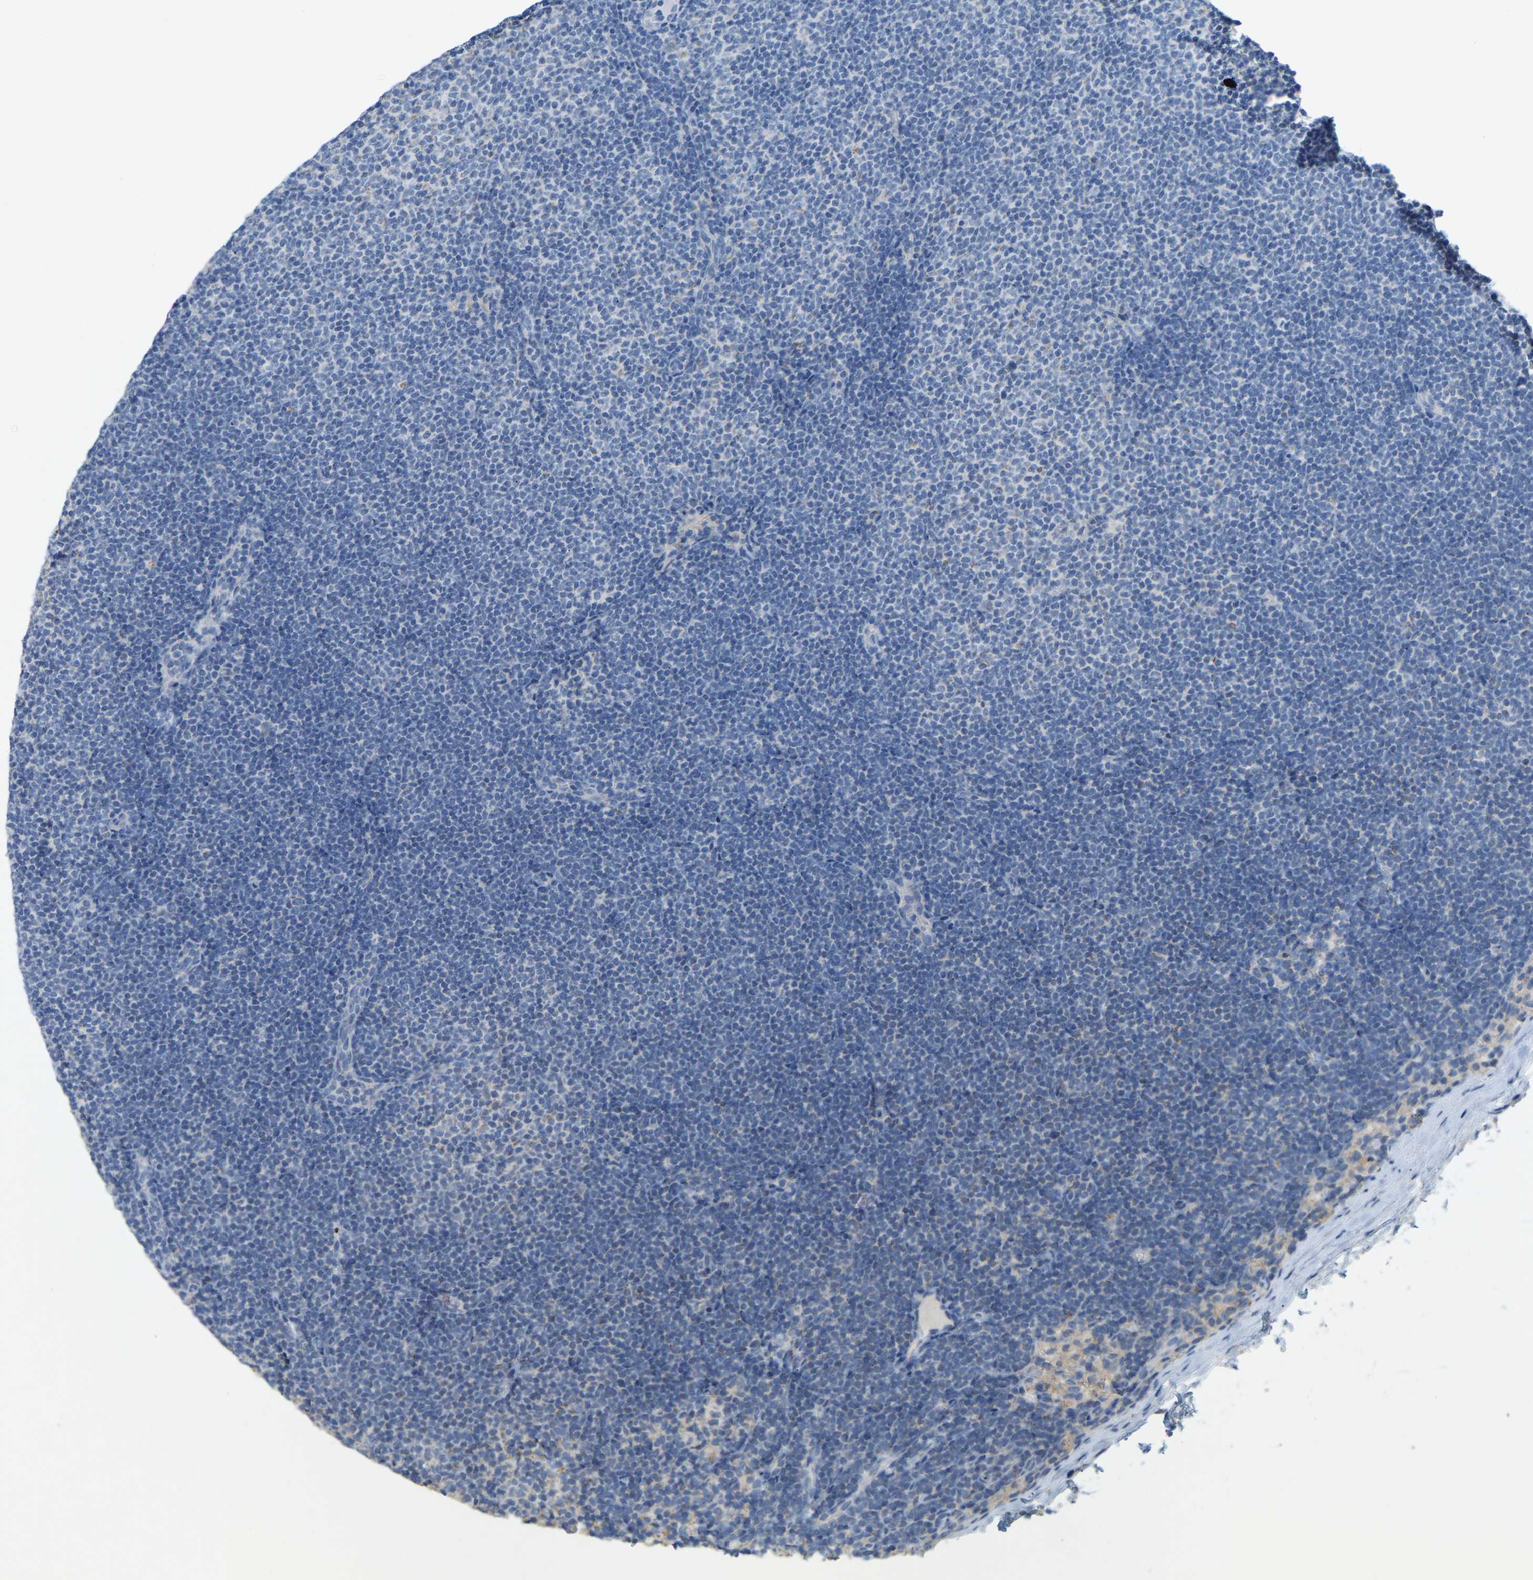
{"staining": {"intensity": "negative", "quantity": "none", "location": "none"}, "tissue": "lymphoma", "cell_type": "Tumor cells", "image_type": "cancer", "snomed": [{"axis": "morphology", "description": "Malignant lymphoma, non-Hodgkin's type, Low grade"}, {"axis": "topography", "description": "Lymph node"}], "caption": "Tumor cells are negative for protein expression in human lymphoma. The staining was performed using DAB (3,3'-diaminobenzidine) to visualize the protein expression in brown, while the nuclei were stained in blue with hematoxylin (Magnification: 20x).", "gene": "SERPINB5", "patient": {"sex": "female", "age": 53}}